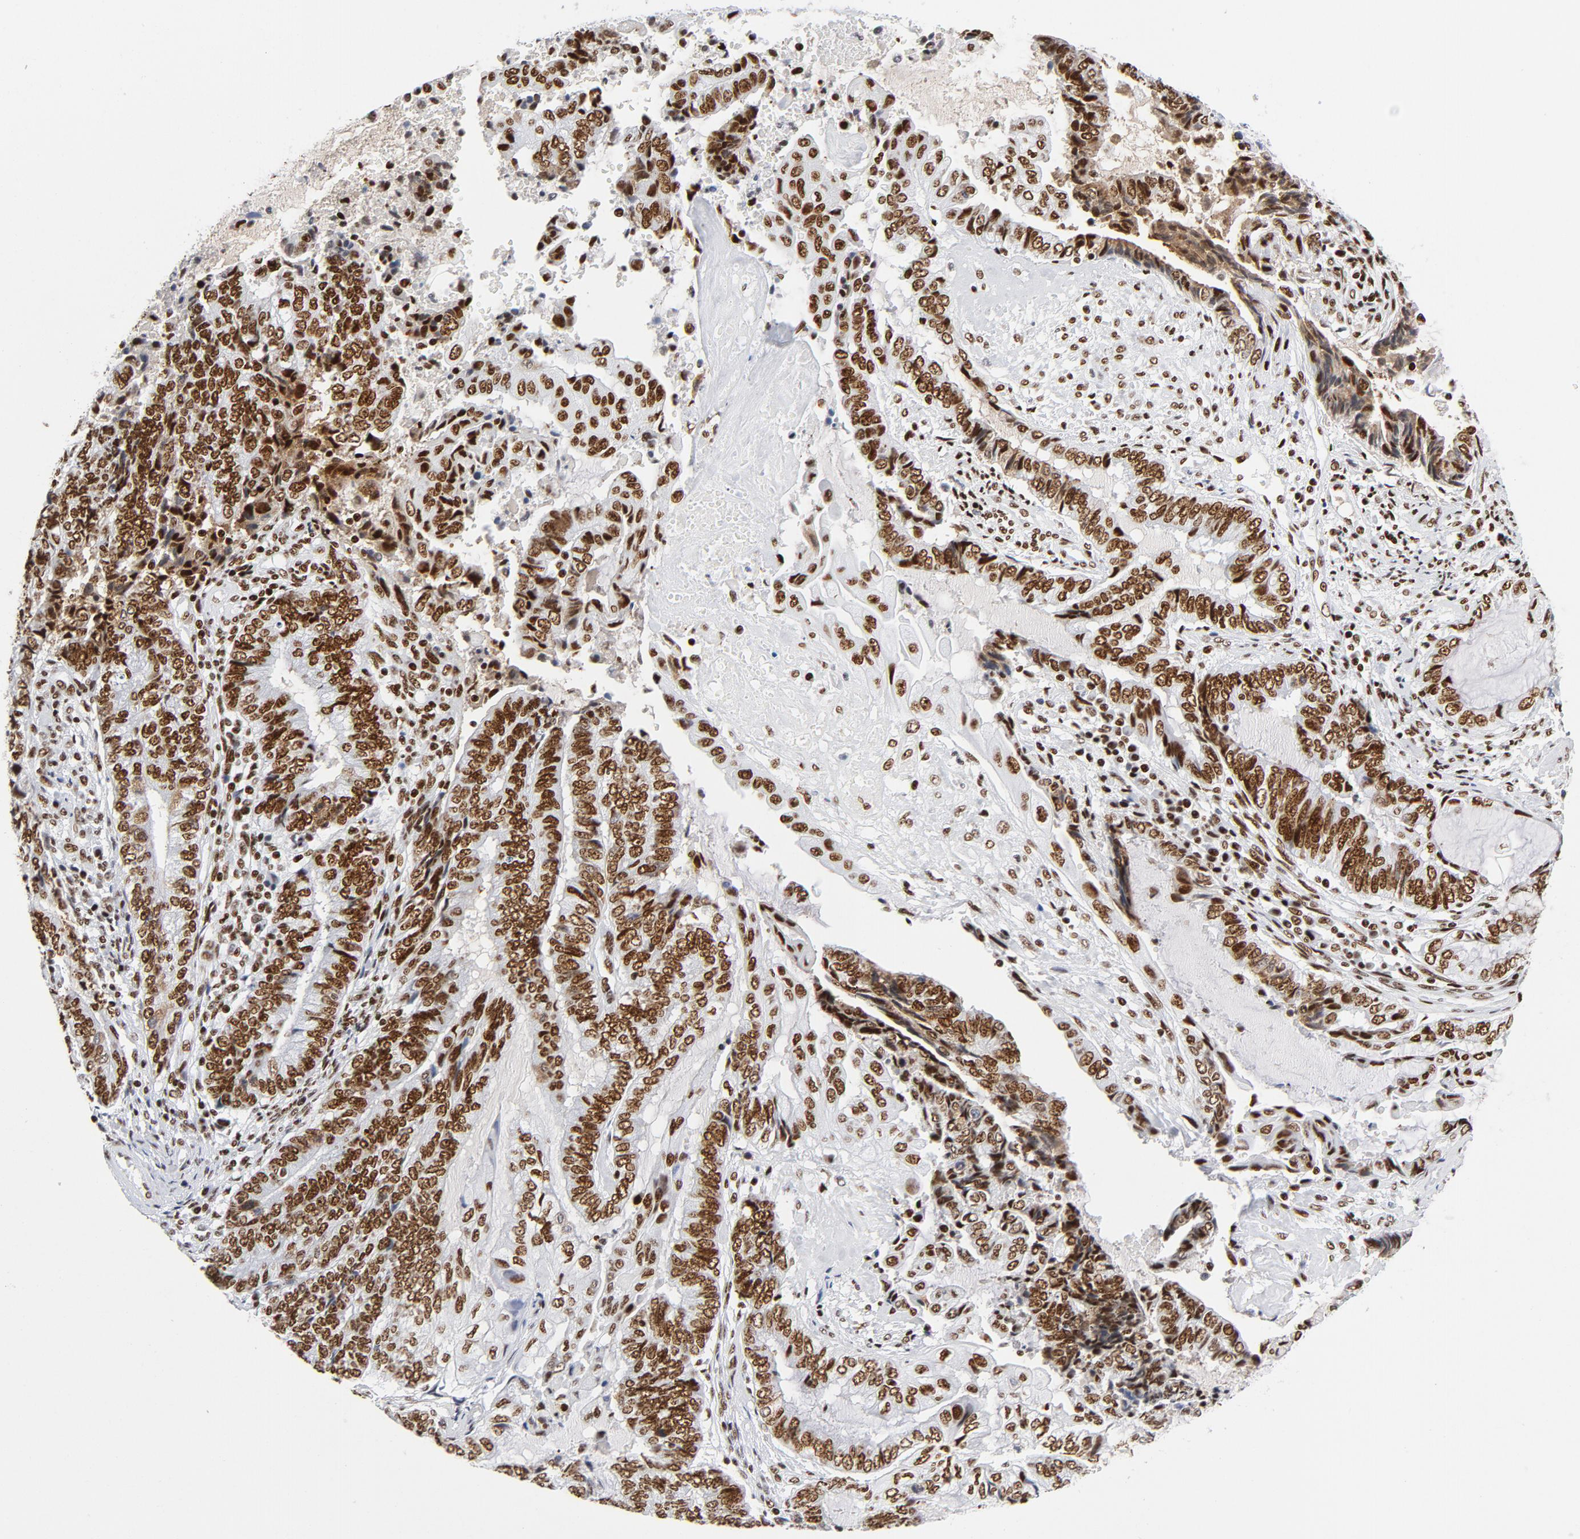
{"staining": {"intensity": "strong", "quantity": ">75%", "location": "nuclear"}, "tissue": "endometrial cancer", "cell_type": "Tumor cells", "image_type": "cancer", "snomed": [{"axis": "morphology", "description": "Adenocarcinoma, NOS"}, {"axis": "topography", "description": "Uterus"}, {"axis": "topography", "description": "Endometrium"}], "caption": "Human adenocarcinoma (endometrial) stained with a brown dye exhibits strong nuclear positive expression in about >75% of tumor cells.", "gene": "XRCC5", "patient": {"sex": "female", "age": 70}}